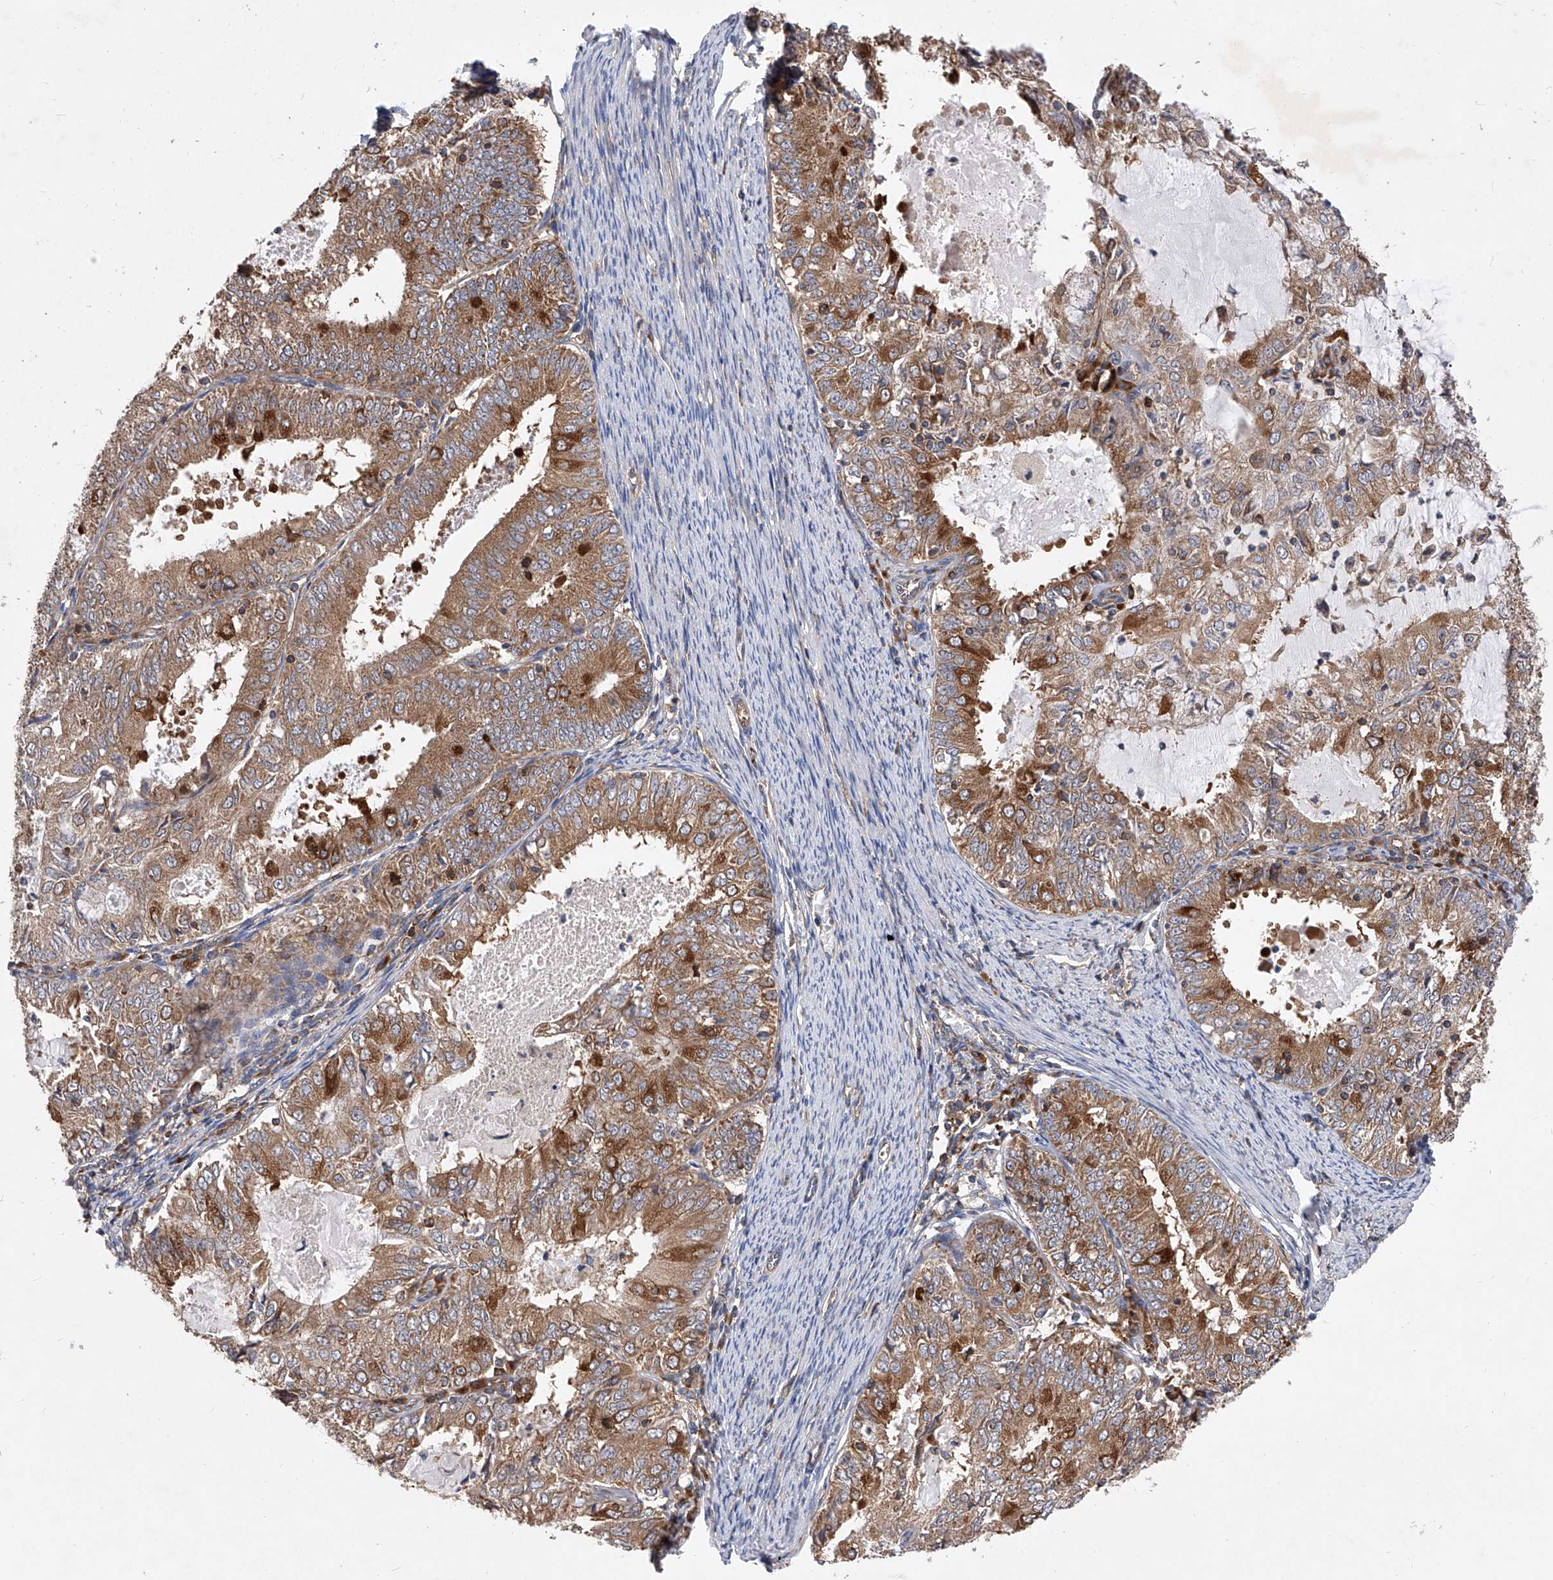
{"staining": {"intensity": "moderate", "quantity": ">75%", "location": "cytoplasmic/membranous"}, "tissue": "endometrial cancer", "cell_type": "Tumor cells", "image_type": "cancer", "snomed": [{"axis": "morphology", "description": "Adenocarcinoma, NOS"}, {"axis": "topography", "description": "Endometrium"}], "caption": "Immunohistochemistry (IHC) histopathology image of endometrial cancer (adenocarcinoma) stained for a protein (brown), which displays medium levels of moderate cytoplasmic/membranous expression in about >75% of tumor cells.", "gene": "CFAP410", "patient": {"sex": "female", "age": 57}}